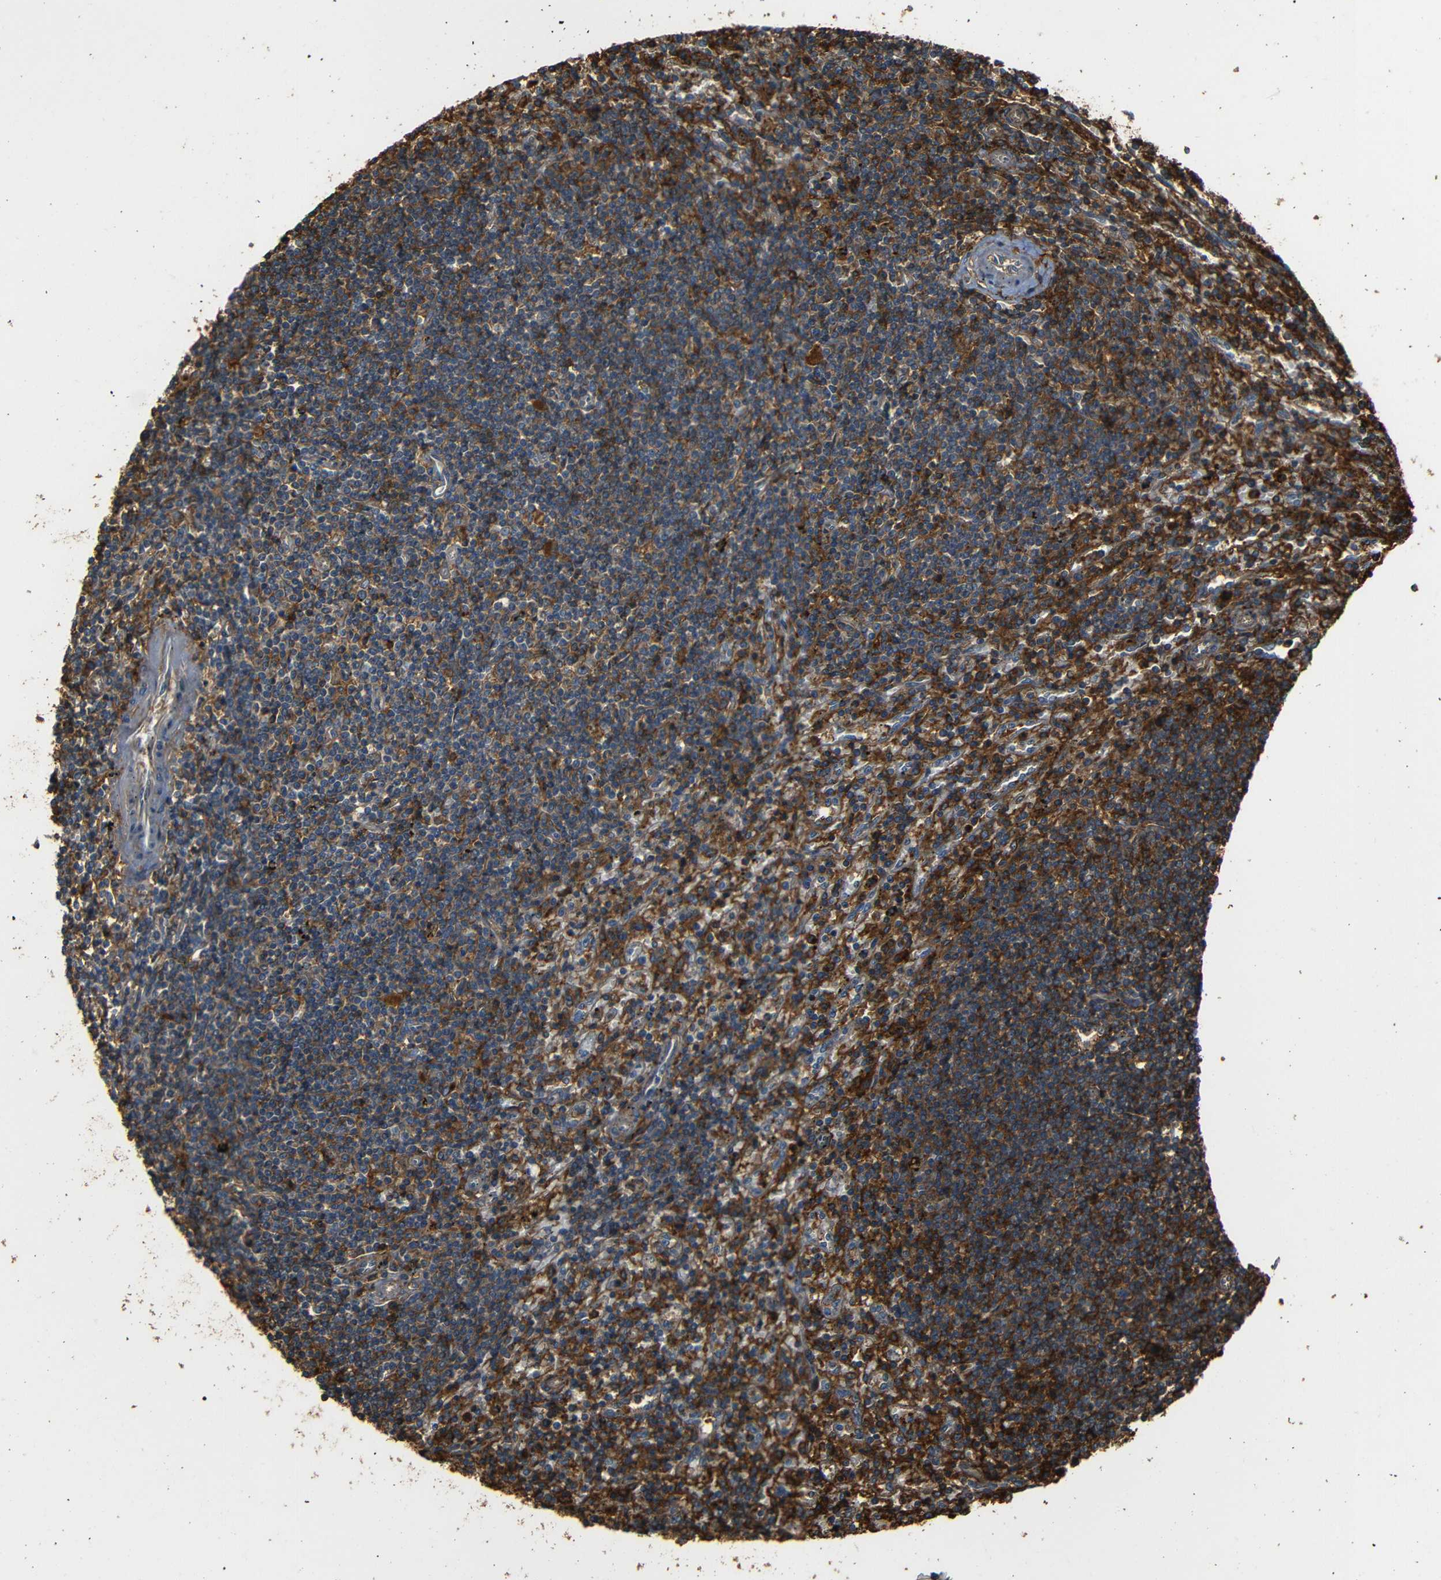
{"staining": {"intensity": "strong", "quantity": "25%-75%", "location": "cytoplasmic/membranous"}, "tissue": "lymphoma", "cell_type": "Tumor cells", "image_type": "cancer", "snomed": [{"axis": "morphology", "description": "Malignant lymphoma, non-Hodgkin's type, Low grade"}, {"axis": "topography", "description": "Spleen"}], "caption": "IHC of human malignant lymphoma, non-Hodgkin's type (low-grade) shows high levels of strong cytoplasmic/membranous staining in about 25%-75% of tumor cells.", "gene": "ADGRE5", "patient": {"sex": "male", "age": 76}}